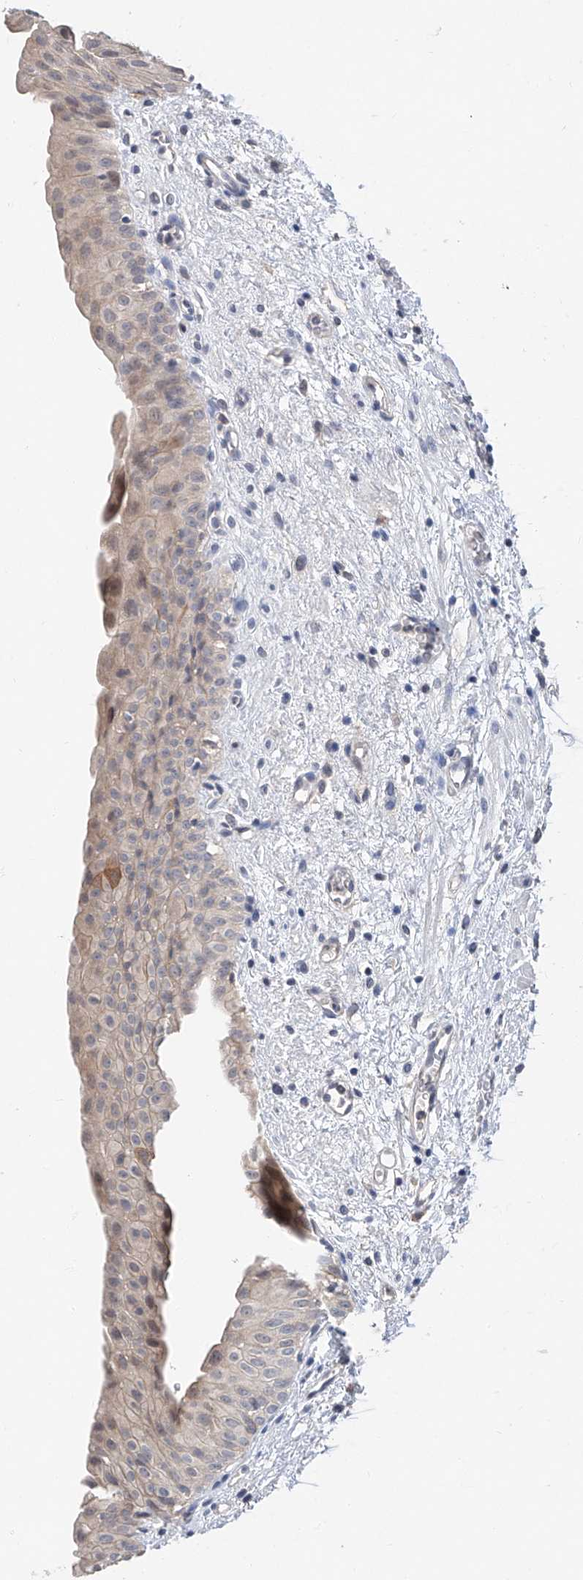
{"staining": {"intensity": "weak", "quantity": "<25%", "location": "cytoplasmic/membranous"}, "tissue": "urinary bladder", "cell_type": "Urothelial cells", "image_type": "normal", "snomed": [{"axis": "morphology", "description": "Normal tissue, NOS"}, {"axis": "topography", "description": "Urinary bladder"}], "caption": "This is an immunohistochemistry (IHC) micrograph of normal urinary bladder. There is no staining in urothelial cells.", "gene": "FUCA2", "patient": {"sex": "male", "age": 51}}